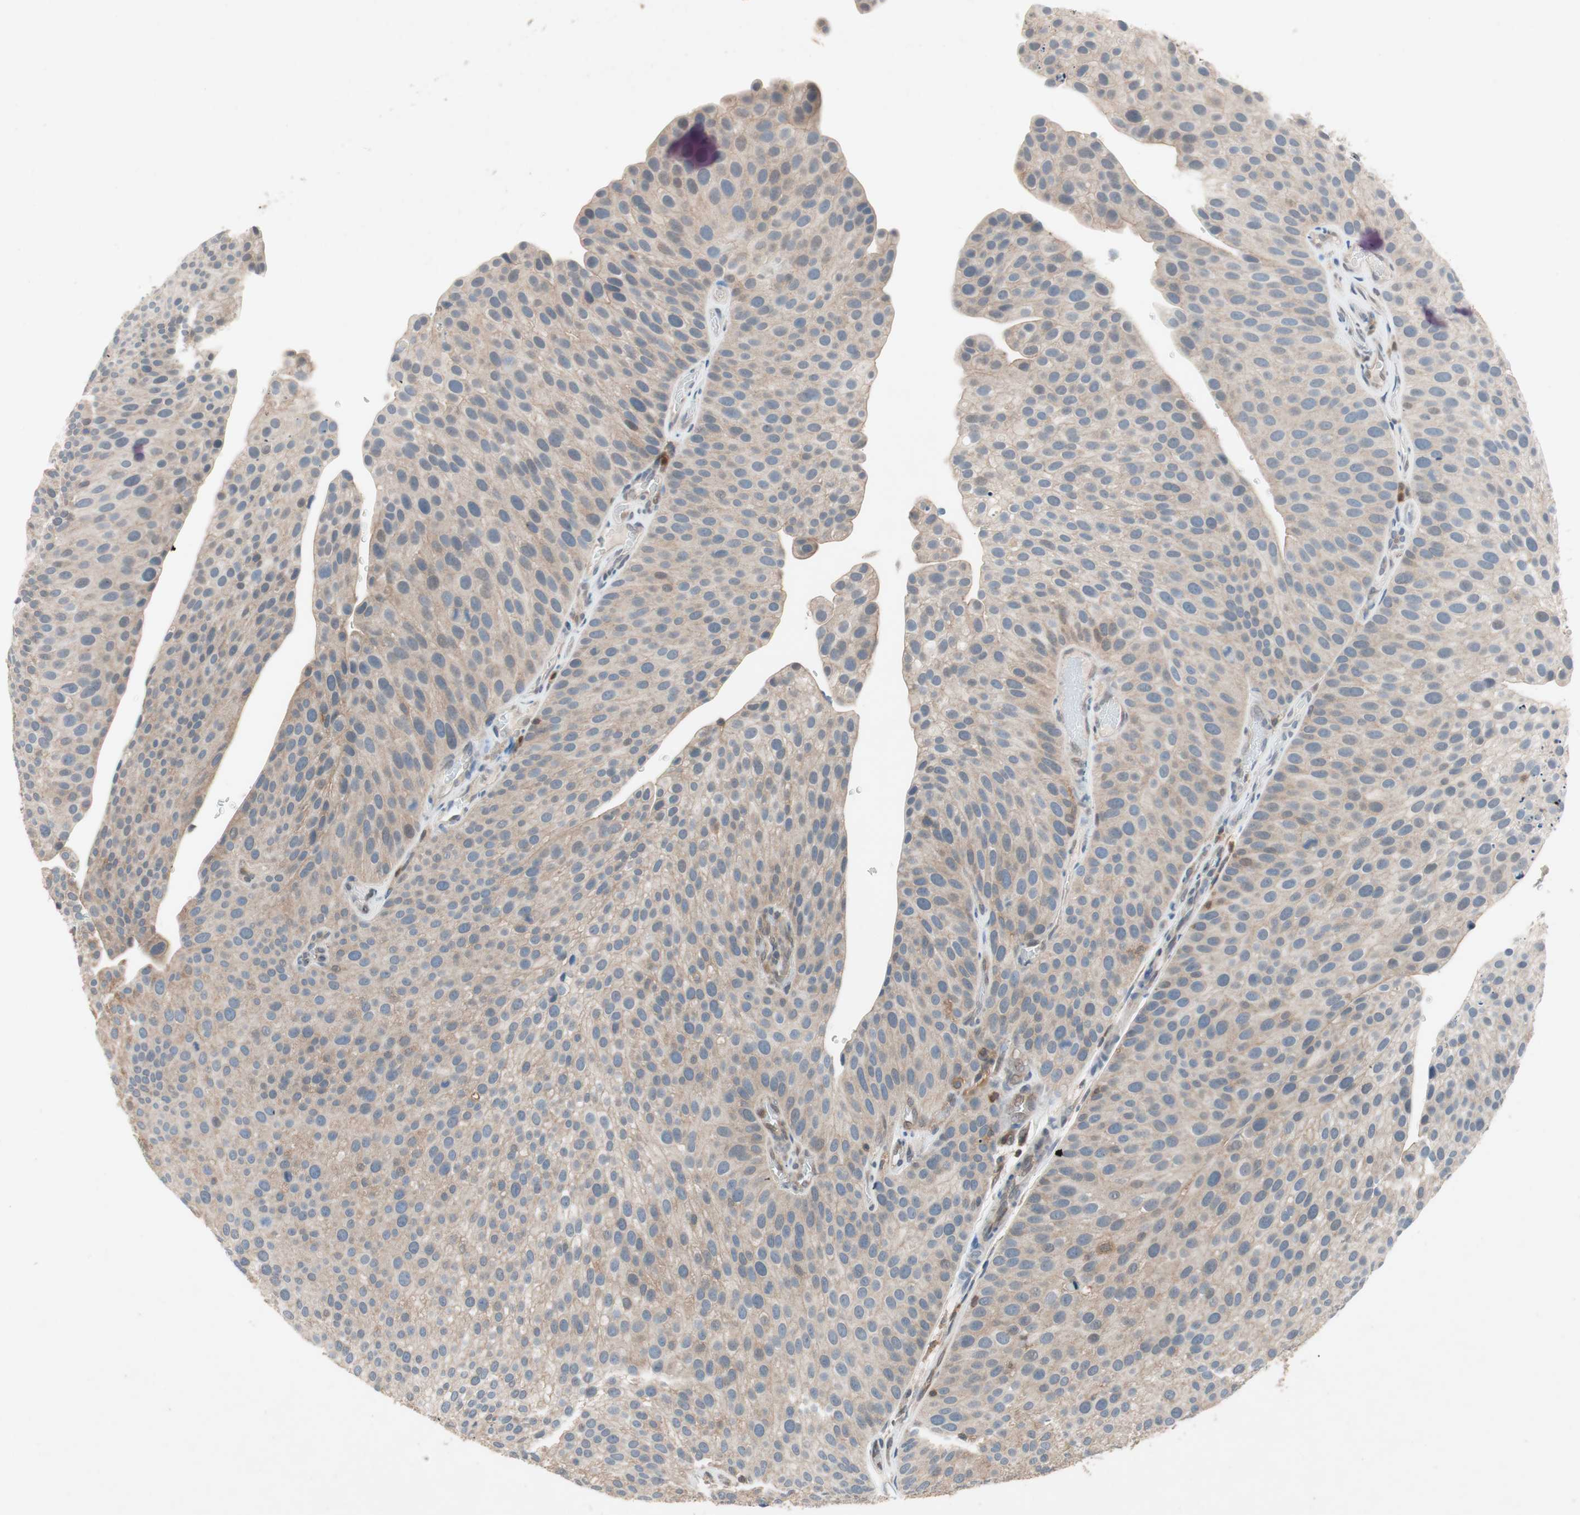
{"staining": {"intensity": "weak", "quantity": ">75%", "location": "cytoplasmic/membranous"}, "tissue": "urothelial cancer", "cell_type": "Tumor cells", "image_type": "cancer", "snomed": [{"axis": "morphology", "description": "Urothelial carcinoma, Low grade"}, {"axis": "topography", "description": "Smooth muscle"}, {"axis": "topography", "description": "Urinary bladder"}], "caption": "A low amount of weak cytoplasmic/membranous positivity is appreciated in approximately >75% of tumor cells in urothelial cancer tissue.", "gene": "GALT", "patient": {"sex": "male", "age": 60}}